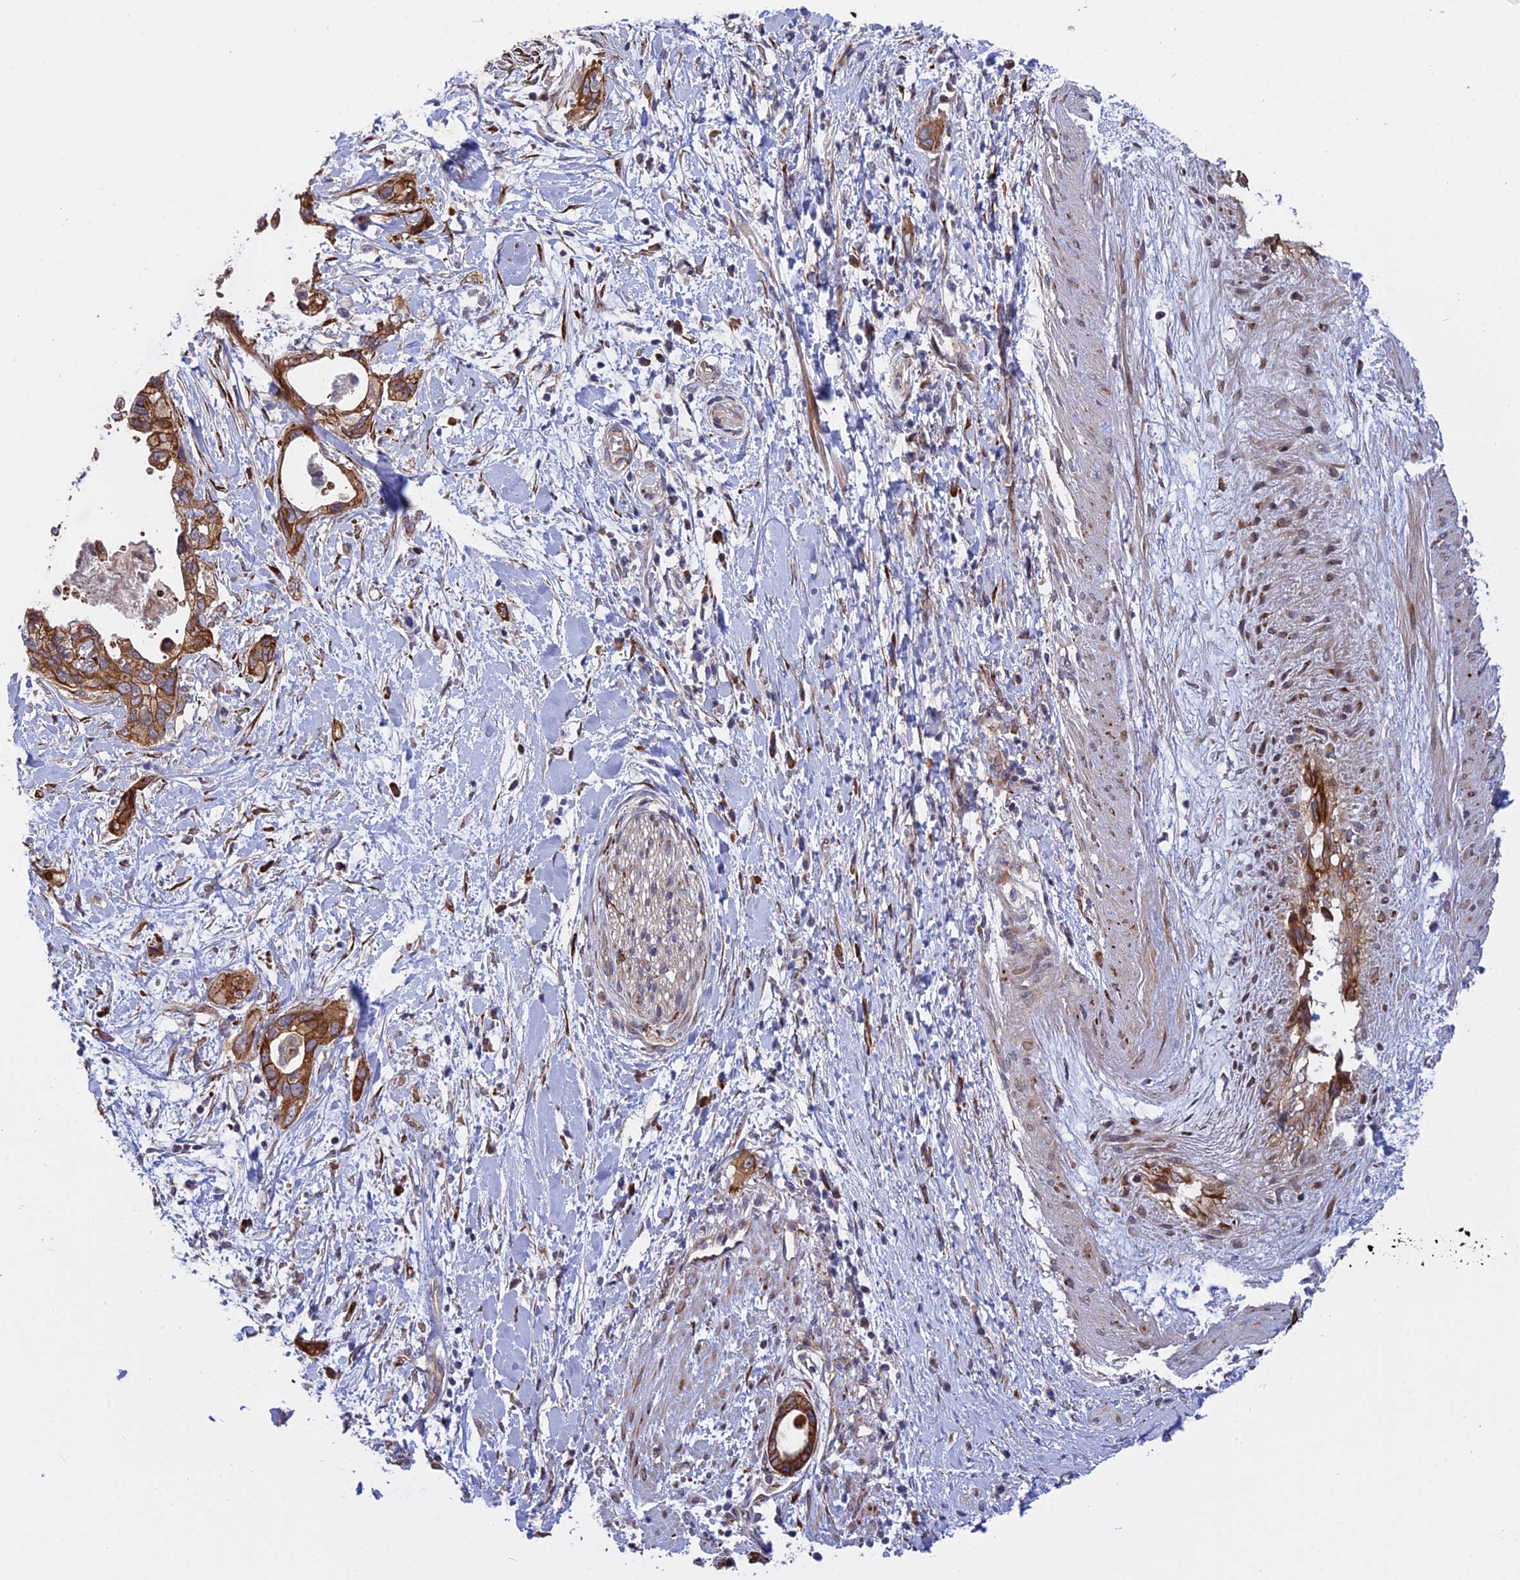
{"staining": {"intensity": "moderate", "quantity": ">75%", "location": "cytoplasmic/membranous"}, "tissue": "pancreatic cancer", "cell_type": "Tumor cells", "image_type": "cancer", "snomed": [{"axis": "morphology", "description": "Normal tissue, NOS"}, {"axis": "morphology", "description": "Adenocarcinoma, NOS"}, {"axis": "topography", "description": "Pancreas"}, {"axis": "topography", "description": "Peripheral nerve tissue"}], "caption": "Pancreatic cancer was stained to show a protein in brown. There is medium levels of moderate cytoplasmic/membranous expression in approximately >75% of tumor cells.", "gene": "DDX60L", "patient": {"sex": "male", "age": 59}}